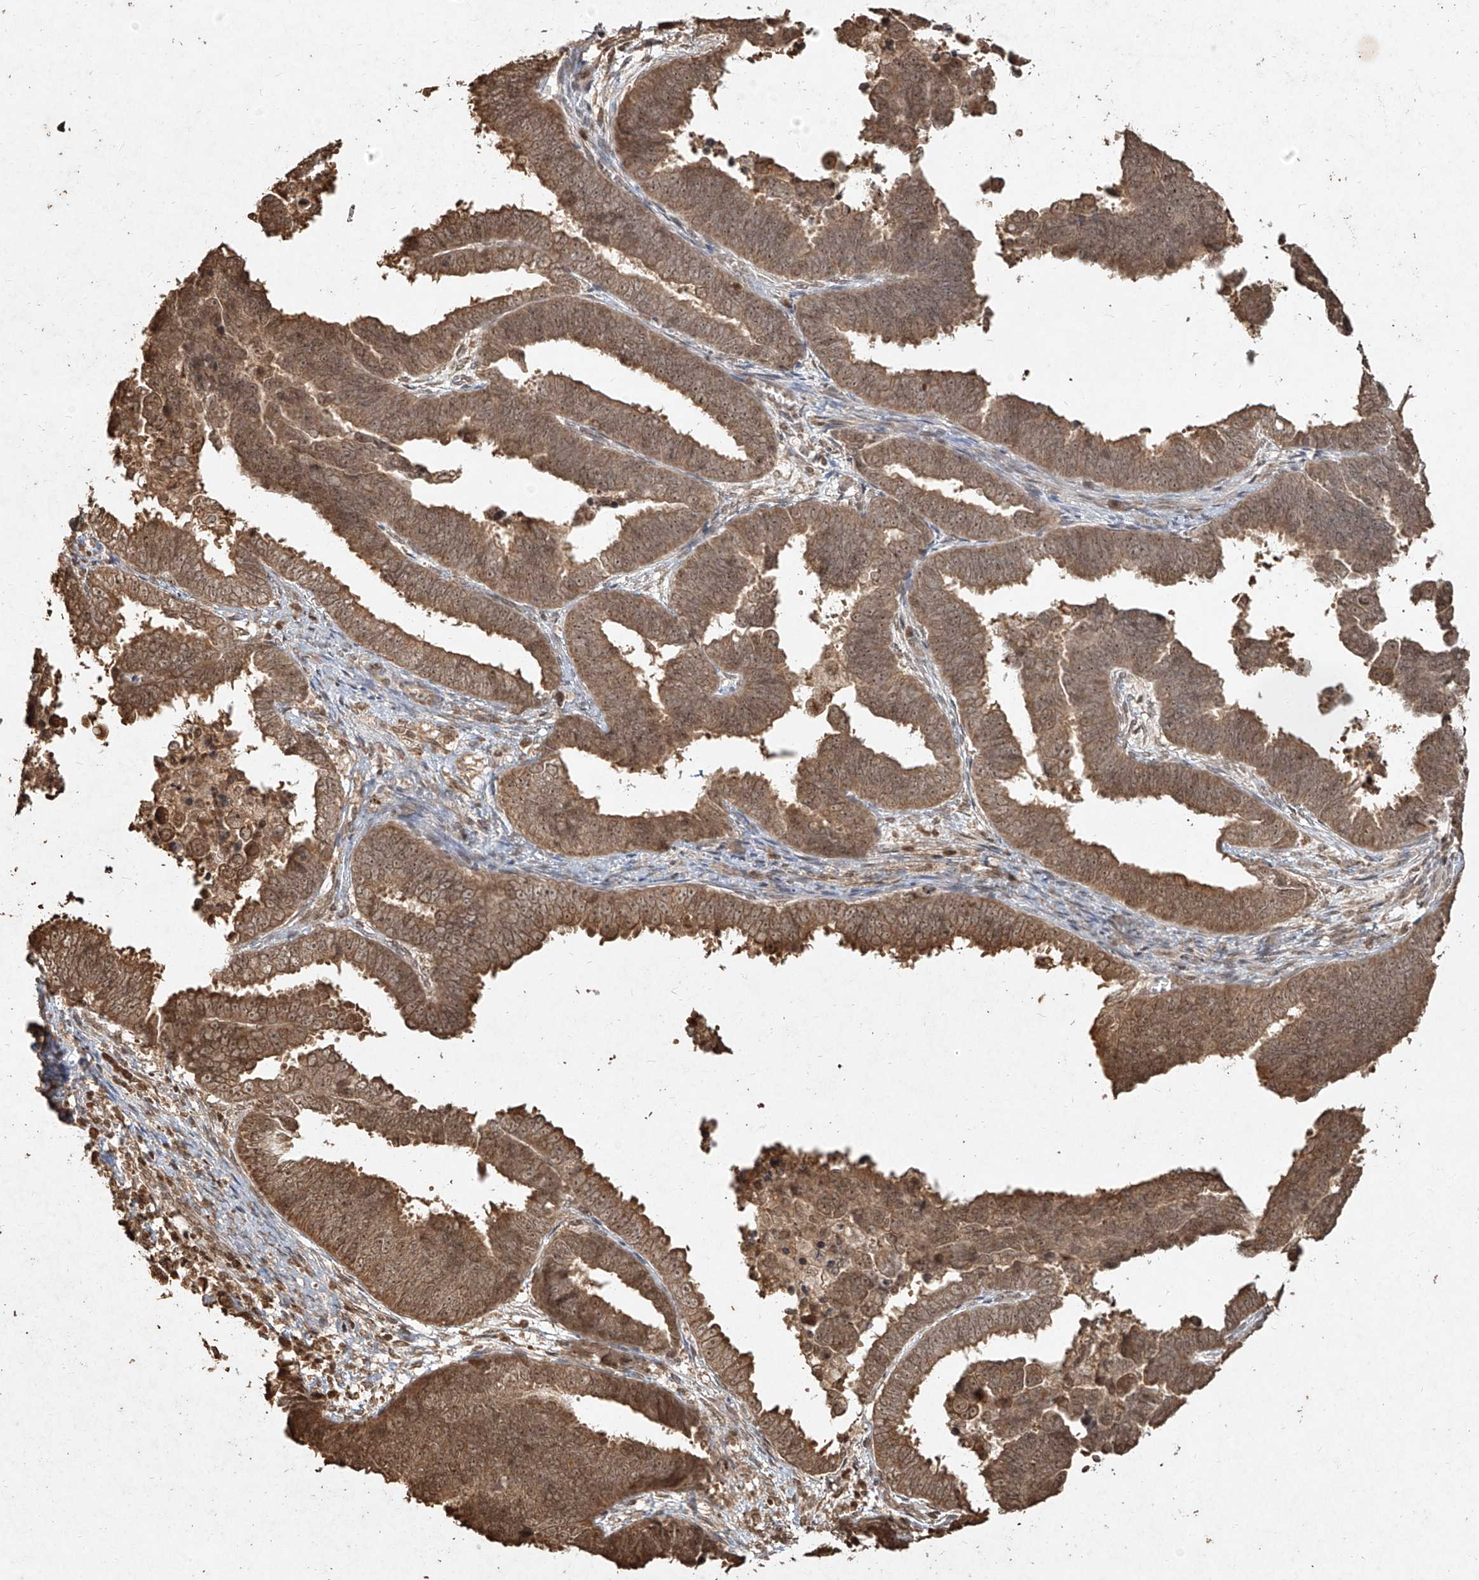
{"staining": {"intensity": "moderate", "quantity": ">75%", "location": "cytoplasmic/membranous,nuclear"}, "tissue": "endometrial cancer", "cell_type": "Tumor cells", "image_type": "cancer", "snomed": [{"axis": "morphology", "description": "Adenocarcinoma, NOS"}, {"axis": "topography", "description": "Endometrium"}], "caption": "Adenocarcinoma (endometrial) stained for a protein demonstrates moderate cytoplasmic/membranous and nuclear positivity in tumor cells. (brown staining indicates protein expression, while blue staining denotes nuclei).", "gene": "UBE2K", "patient": {"sex": "female", "age": 75}}